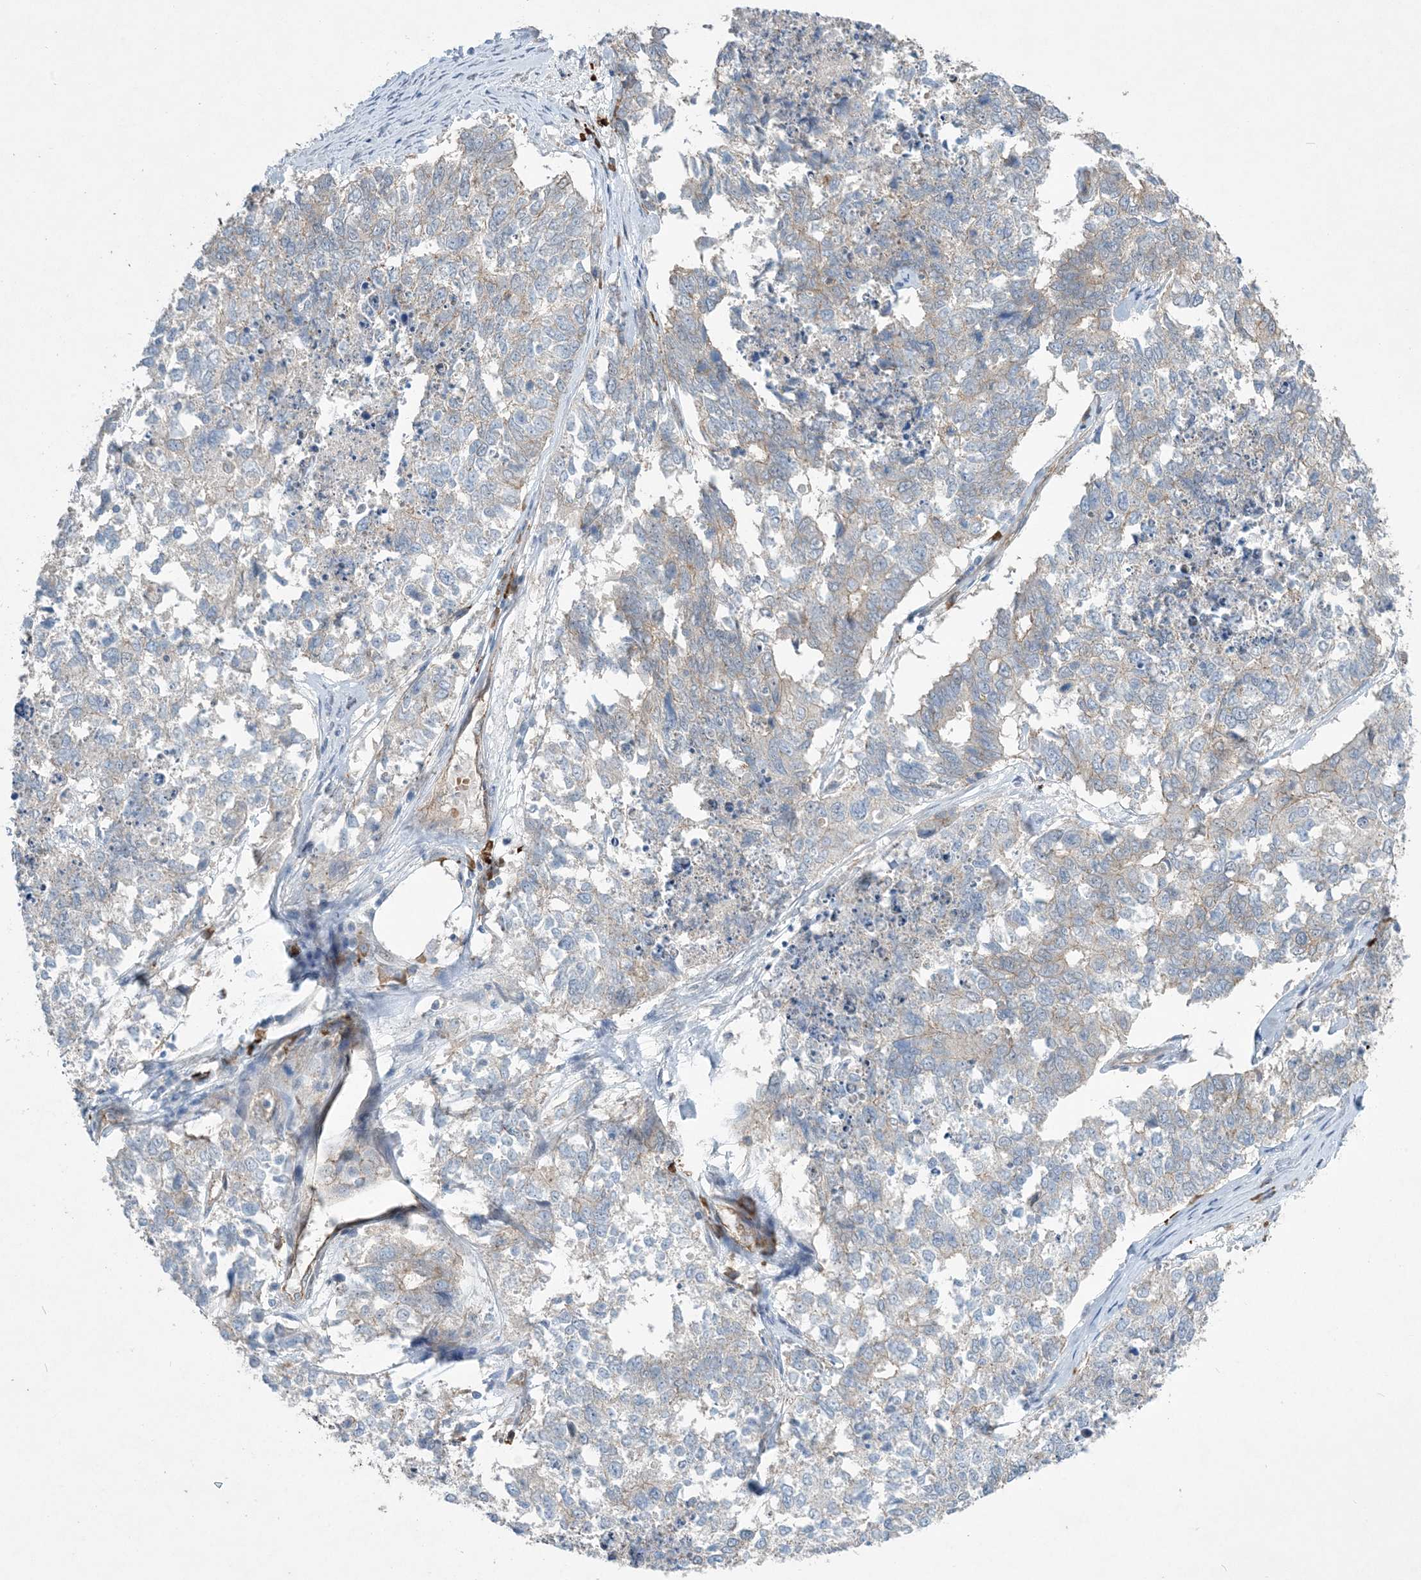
{"staining": {"intensity": "negative", "quantity": "none", "location": "none"}, "tissue": "cervical cancer", "cell_type": "Tumor cells", "image_type": "cancer", "snomed": [{"axis": "morphology", "description": "Squamous cell carcinoma, NOS"}, {"axis": "topography", "description": "Cervix"}], "caption": "Tumor cells show no significant protein expression in squamous cell carcinoma (cervical).", "gene": "AOC1", "patient": {"sex": "female", "age": 63}}